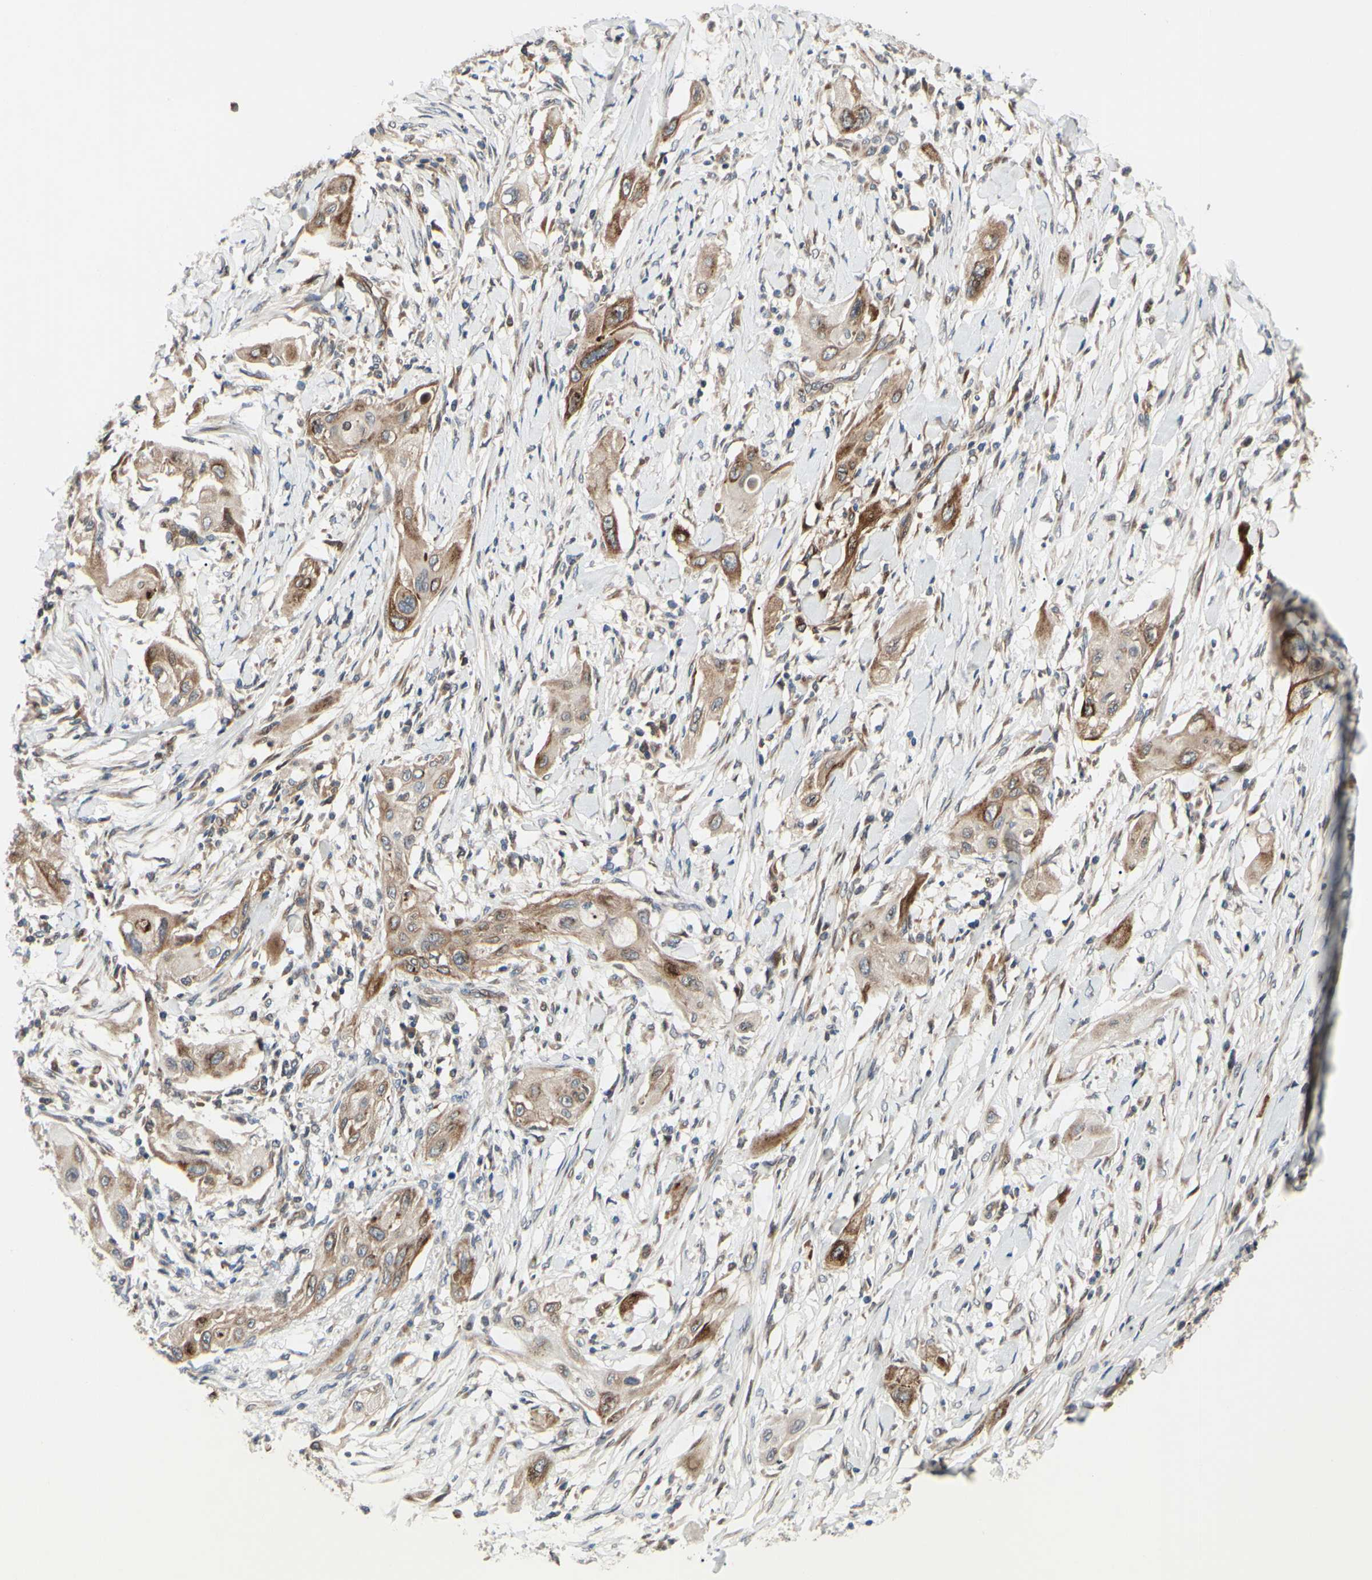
{"staining": {"intensity": "moderate", "quantity": ">75%", "location": "cytoplasmic/membranous"}, "tissue": "lung cancer", "cell_type": "Tumor cells", "image_type": "cancer", "snomed": [{"axis": "morphology", "description": "Squamous cell carcinoma, NOS"}, {"axis": "topography", "description": "Lung"}], "caption": "Lung squamous cell carcinoma stained with DAB immunohistochemistry (IHC) displays medium levels of moderate cytoplasmic/membranous expression in approximately >75% of tumor cells. Using DAB (3,3'-diaminobenzidine) (brown) and hematoxylin (blue) stains, captured at high magnification using brightfield microscopy.", "gene": "SPTLC1", "patient": {"sex": "female", "age": 47}}